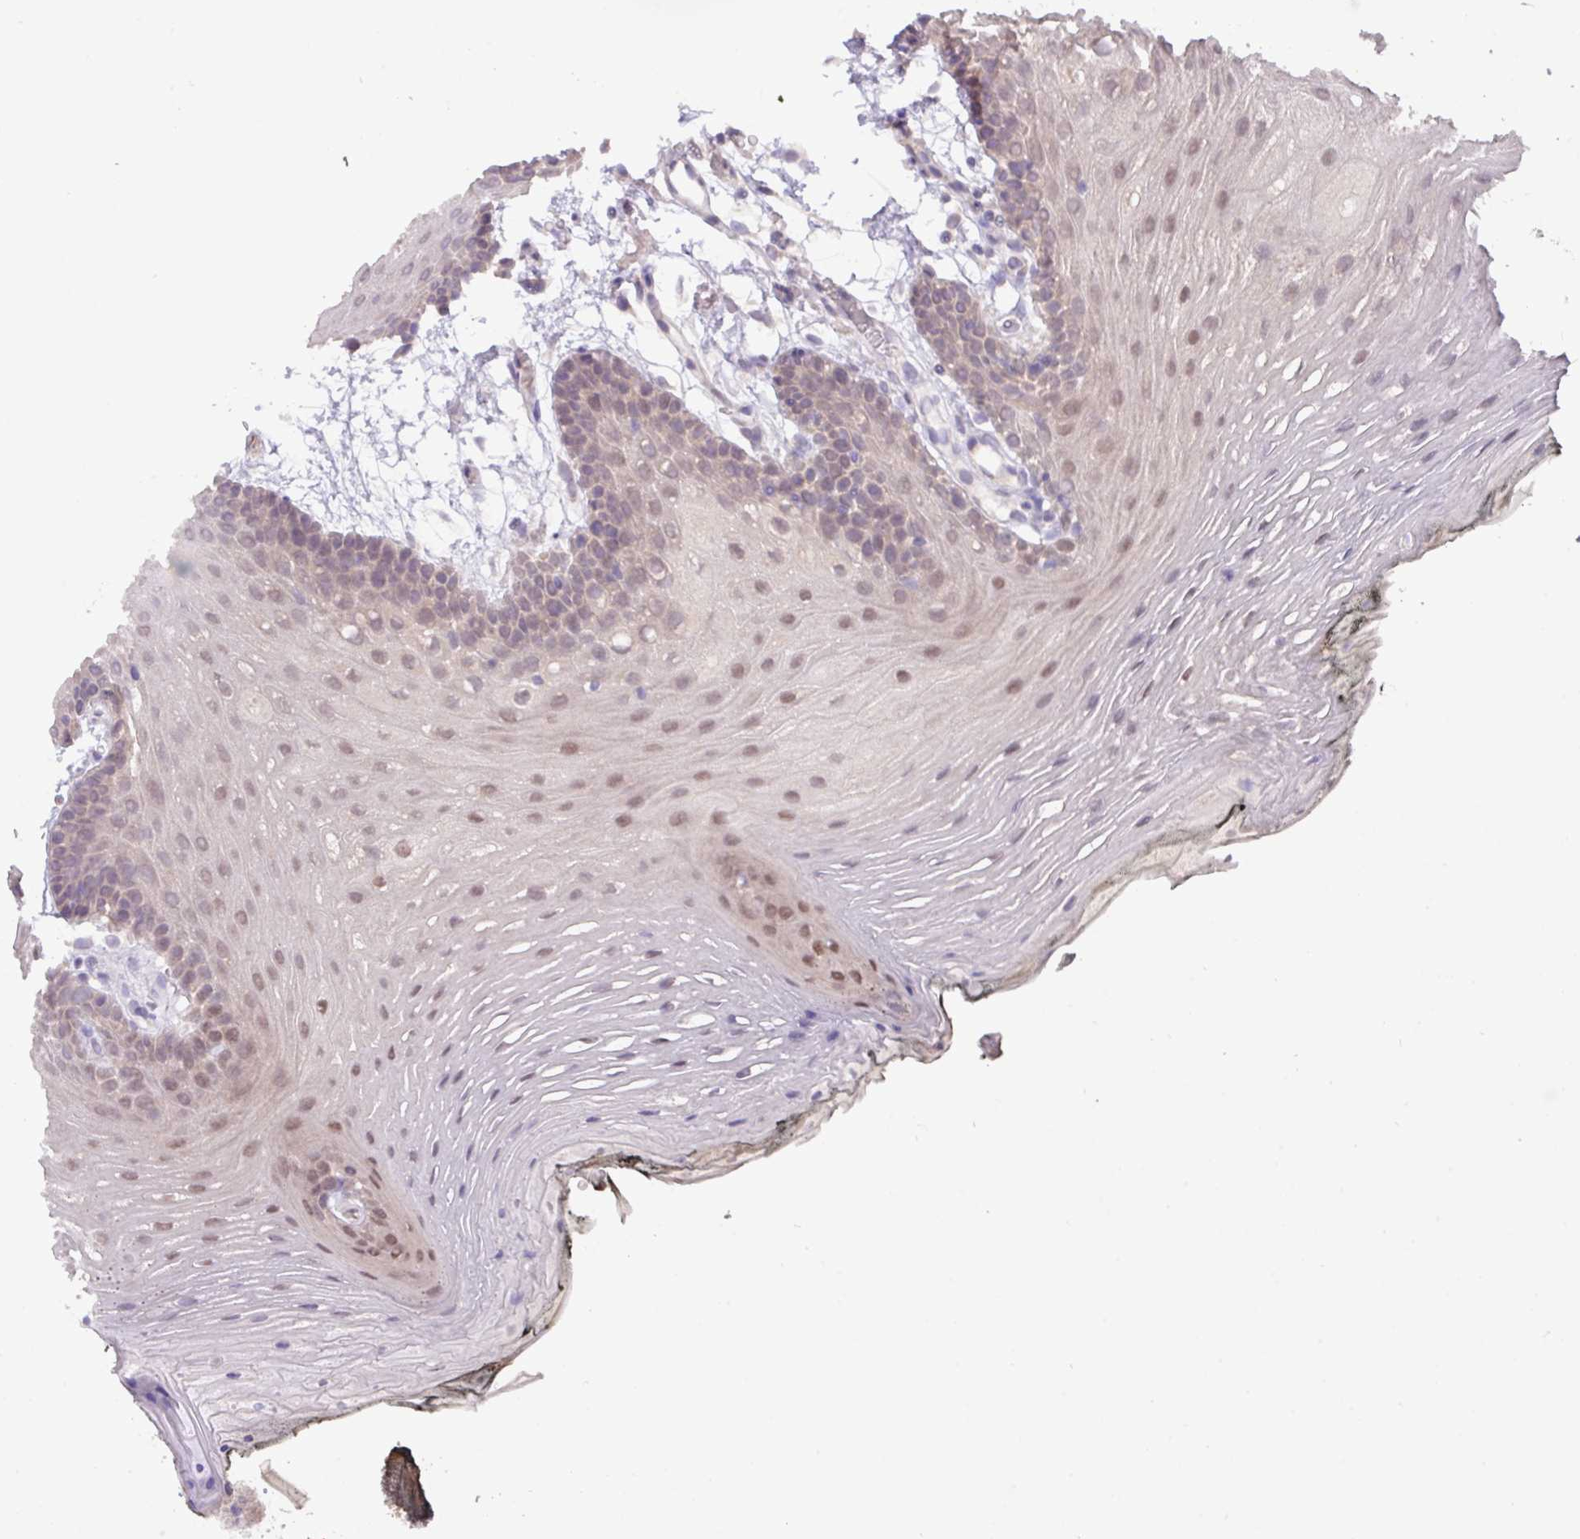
{"staining": {"intensity": "weak", "quantity": "25%-75%", "location": "nuclear"}, "tissue": "oral mucosa", "cell_type": "Squamous epithelial cells", "image_type": "normal", "snomed": [{"axis": "morphology", "description": "Normal tissue, NOS"}, {"axis": "topography", "description": "Oral tissue"}, {"axis": "topography", "description": "Tounge, NOS"}], "caption": "Immunohistochemical staining of benign oral mucosa shows low levels of weak nuclear staining in about 25%-75% of squamous epithelial cells.", "gene": "PAX8", "patient": {"sex": "female", "age": 81}}